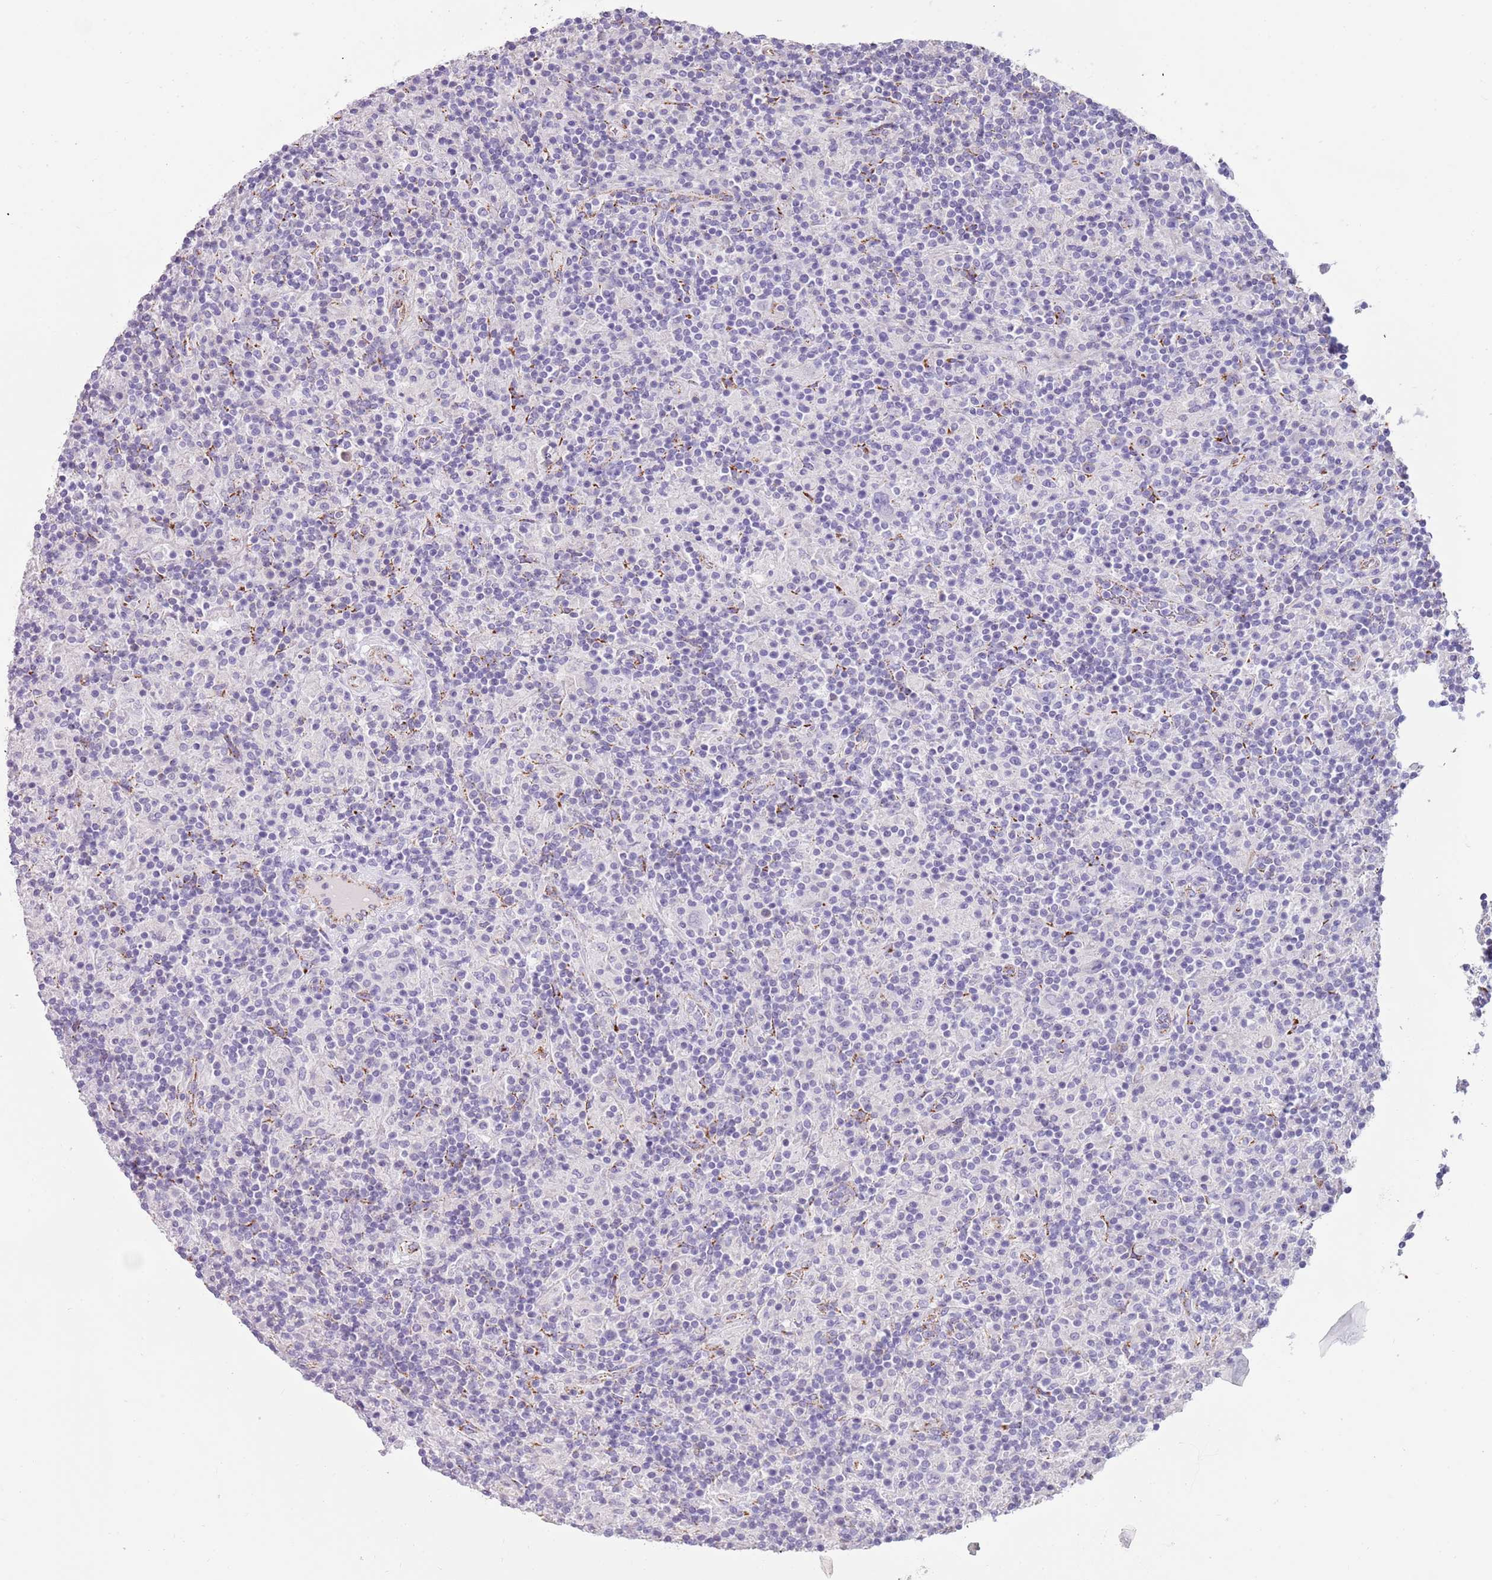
{"staining": {"intensity": "negative", "quantity": "none", "location": "none"}, "tissue": "lymphoma", "cell_type": "Tumor cells", "image_type": "cancer", "snomed": [{"axis": "morphology", "description": "Hodgkin's disease, NOS"}, {"axis": "topography", "description": "Lymph node"}], "caption": "A high-resolution histopathology image shows immunohistochemistry staining of lymphoma, which reveals no significant expression in tumor cells.", "gene": "RNF222", "patient": {"sex": "male", "age": 70}}